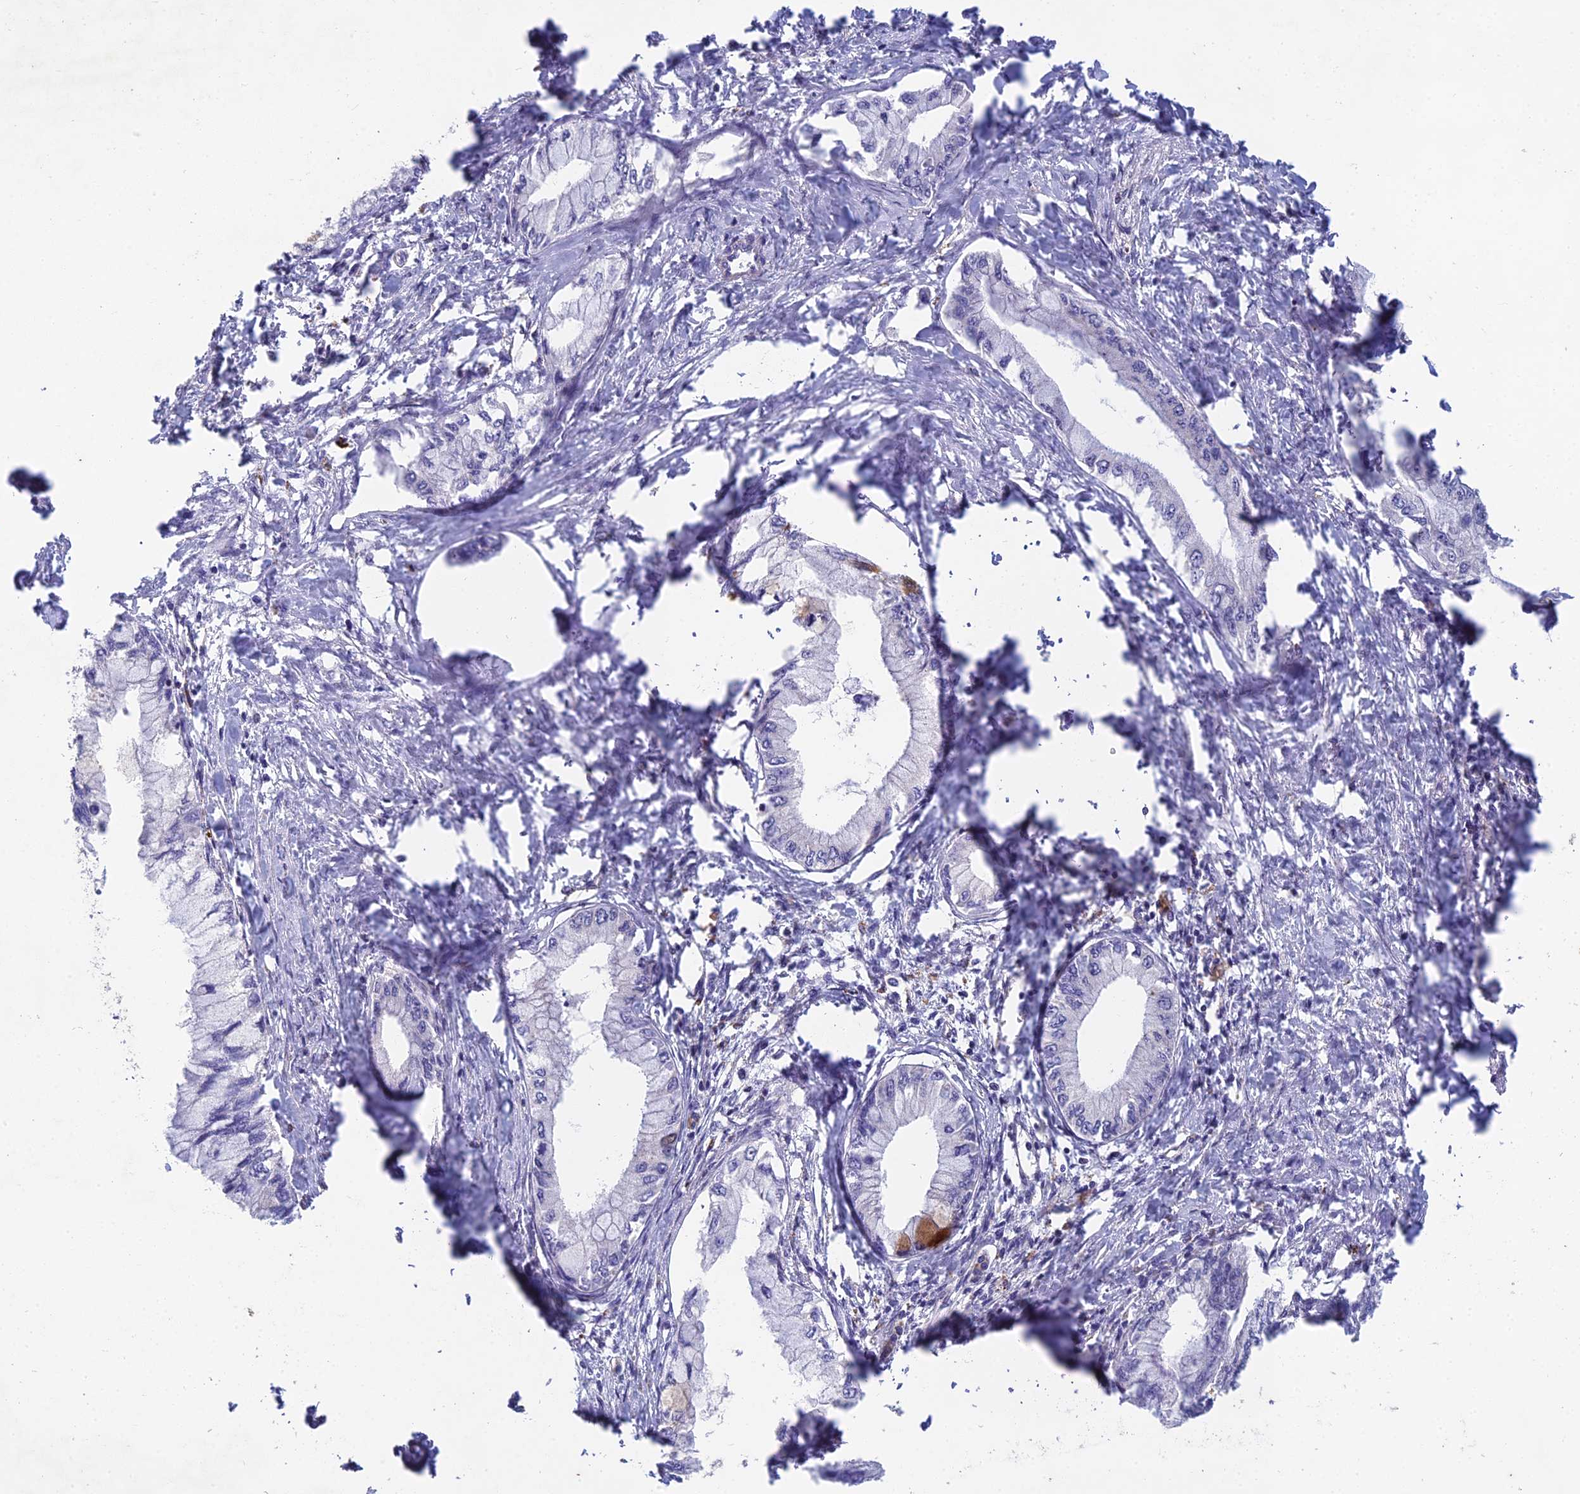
{"staining": {"intensity": "strong", "quantity": "<25%", "location": "cytoplasmic/membranous"}, "tissue": "pancreatic cancer", "cell_type": "Tumor cells", "image_type": "cancer", "snomed": [{"axis": "morphology", "description": "Adenocarcinoma, NOS"}, {"axis": "topography", "description": "Pancreas"}], "caption": "Tumor cells reveal medium levels of strong cytoplasmic/membranous staining in approximately <25% of cells in pancreatic cancer. (Brightfield microscopy of DAB IHC at high magnification).", "gene": "FOXS1", "patient": {"sex": "male", "age": 48}}